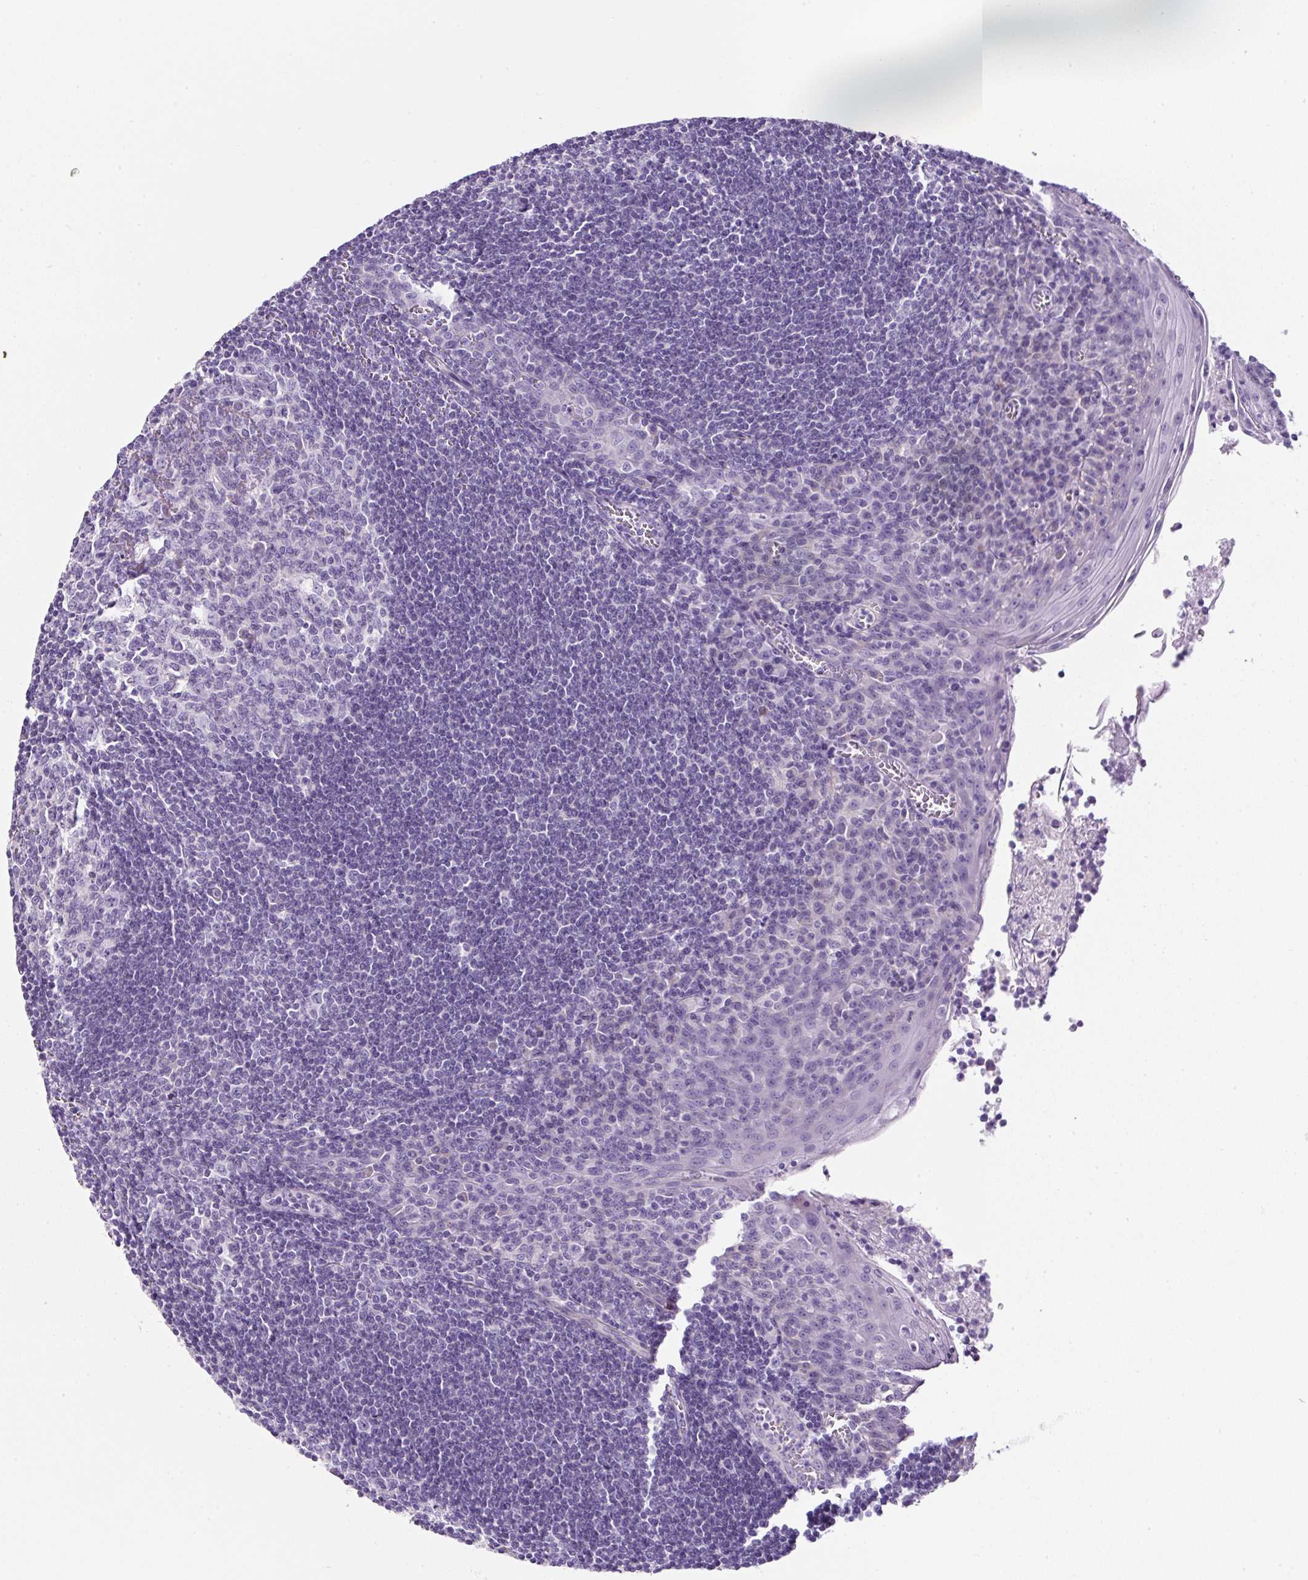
{"staining": {"intensity": "negative", "quantity": "none", "location": "none"}, "tissue": "tonsil", "cell_type": "Germinal center cells", "image_type": "normal", "snomed": [{"axis": "morphology", "description": "Normal tissue, NOS"}, {"axis": "topography", "description": "Tonsil"}], "caption": "Photomicrograph shows no protein positivity in germinal center cells of benign tonsil.", "gene": "OR14A2", "patient": {"sex": "male", "age": 27}}